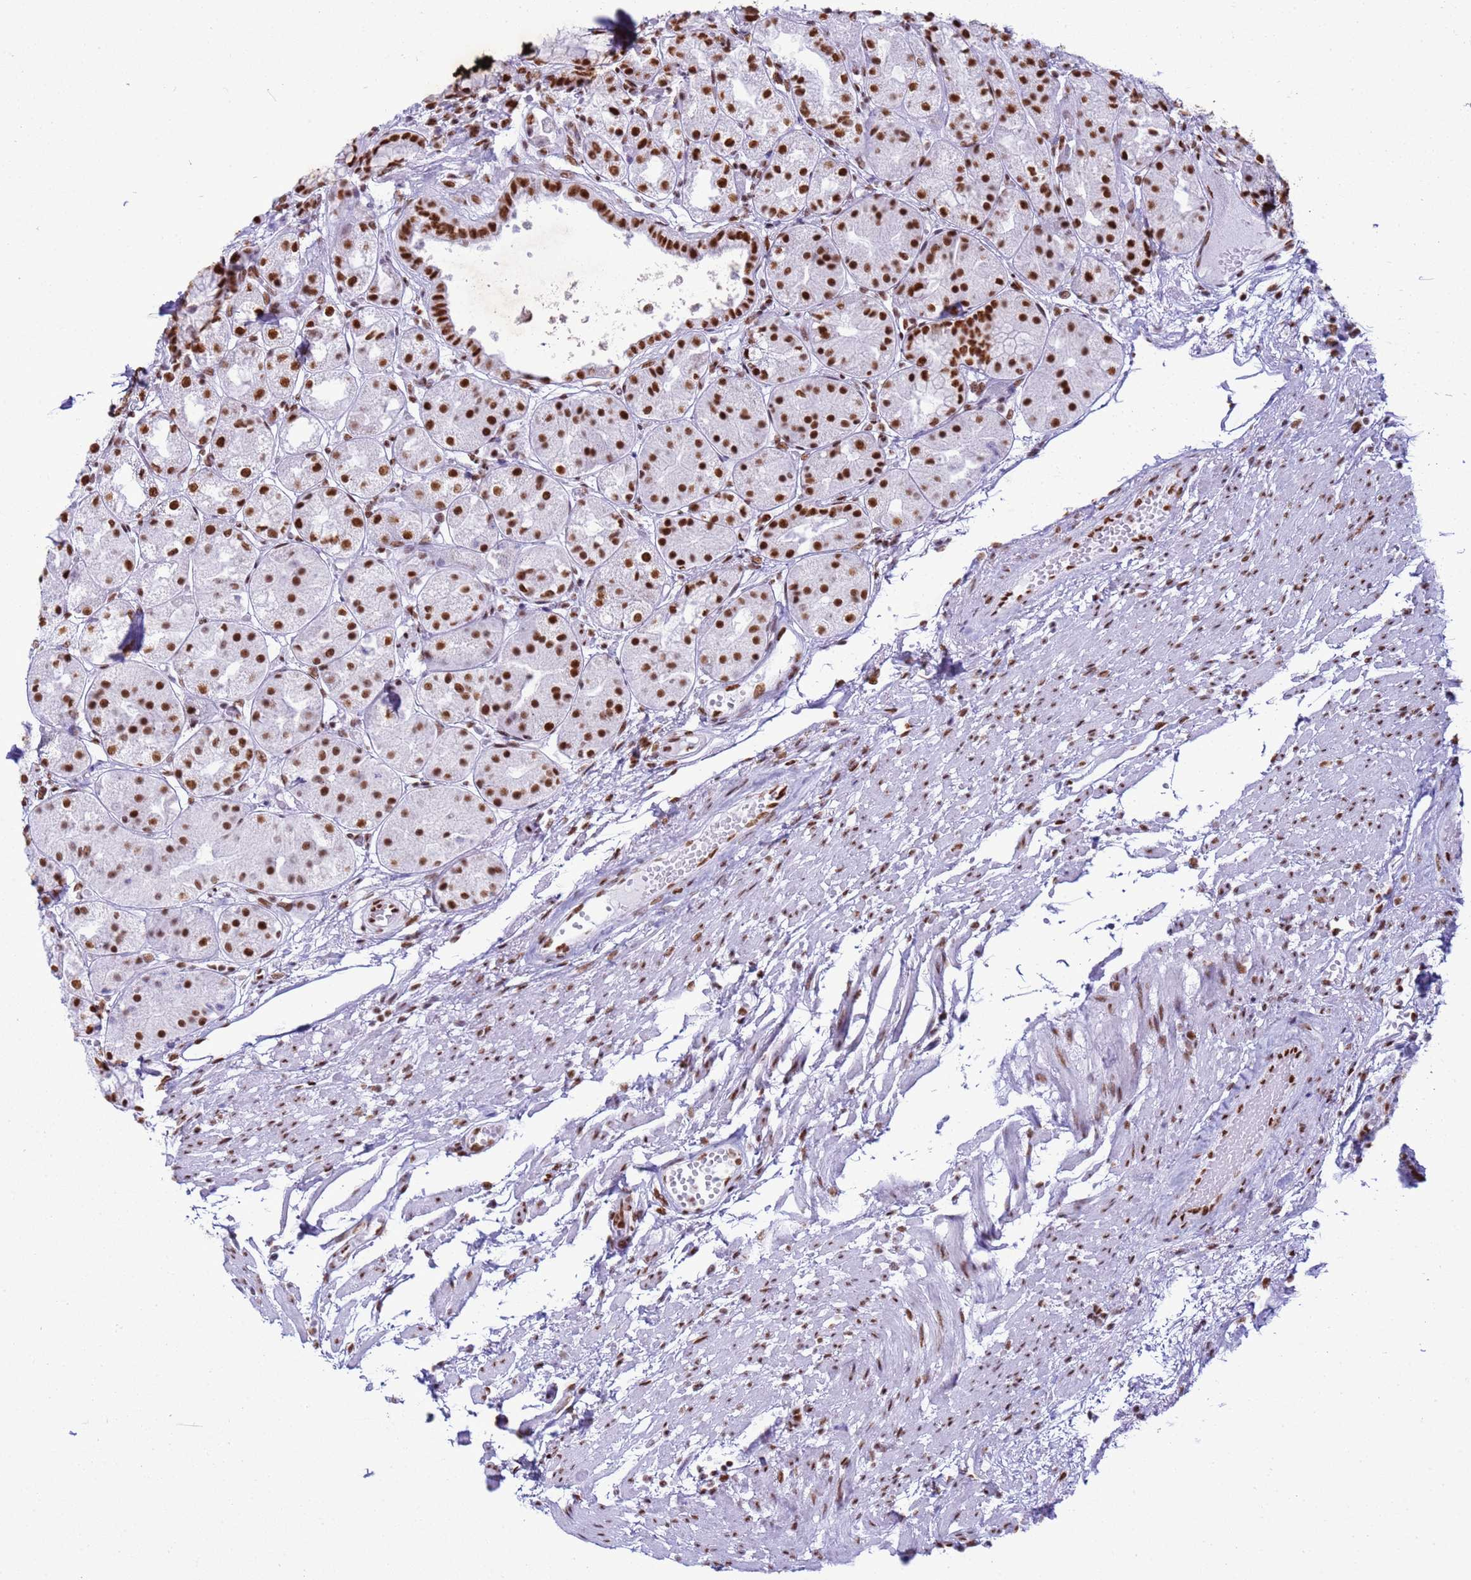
{"staining": {"intensity": "moderate", "quantity": ">75%", "location": "nuclear"}, "tissue": "stomach", "cell_type": "Glandular cells", "image_type": "normal", "snomed": [{"axis": "morphology", "description": "Normal tissue, NOS"}, {"axis": "topography", "description": "Stomach, upper"}], "caption": "Stomach was stained to show a protein in brown. There is medium levels of moderate nuclear staining in approximately >75% of glandular cells. (IHC, brightfield microscopy, high magnification).", "gene": "RALY", "patient": {"sex": "male", "age": 72}}